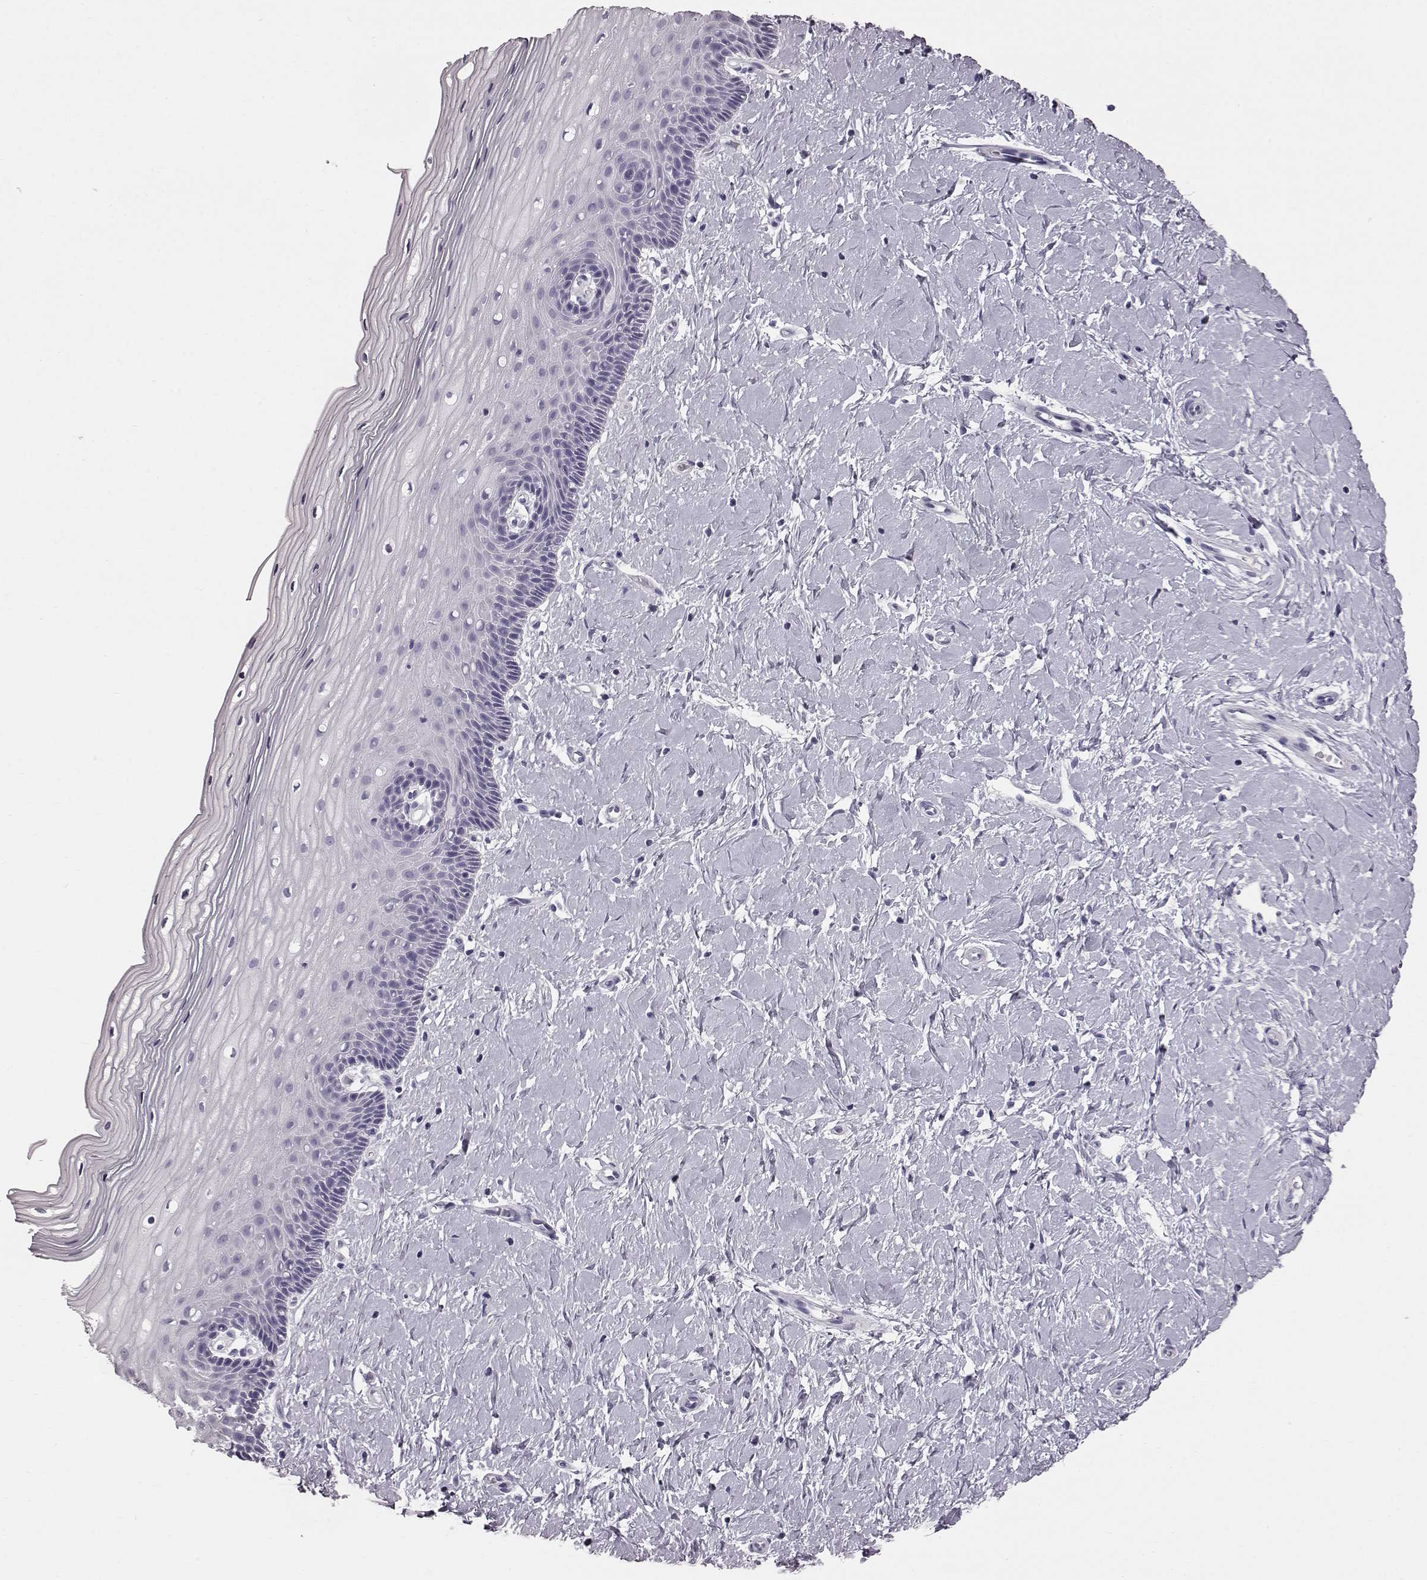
{"staining": {"intensity": "negative", "quantity": "none", "location": "none"}, "tissue": "cervix", "cell_type": "Glandular cells", "image_type": "normal", "snomed": [{"axis": "morphology", "description": "Normal tissue, NOS"}, {"axis": "topography", "description": "Cervix"}], "caption": "Immunohistochemistry (IHC) micrograph of unremarkable cervix stained for a protein (brown), which reveals no positivity in glandular cells. (DAB immunohistochemistry visualized using brightfield microscopy, high magnification).", "gene": "FUT4", "patient": {"sex": "female", "age": 37}}